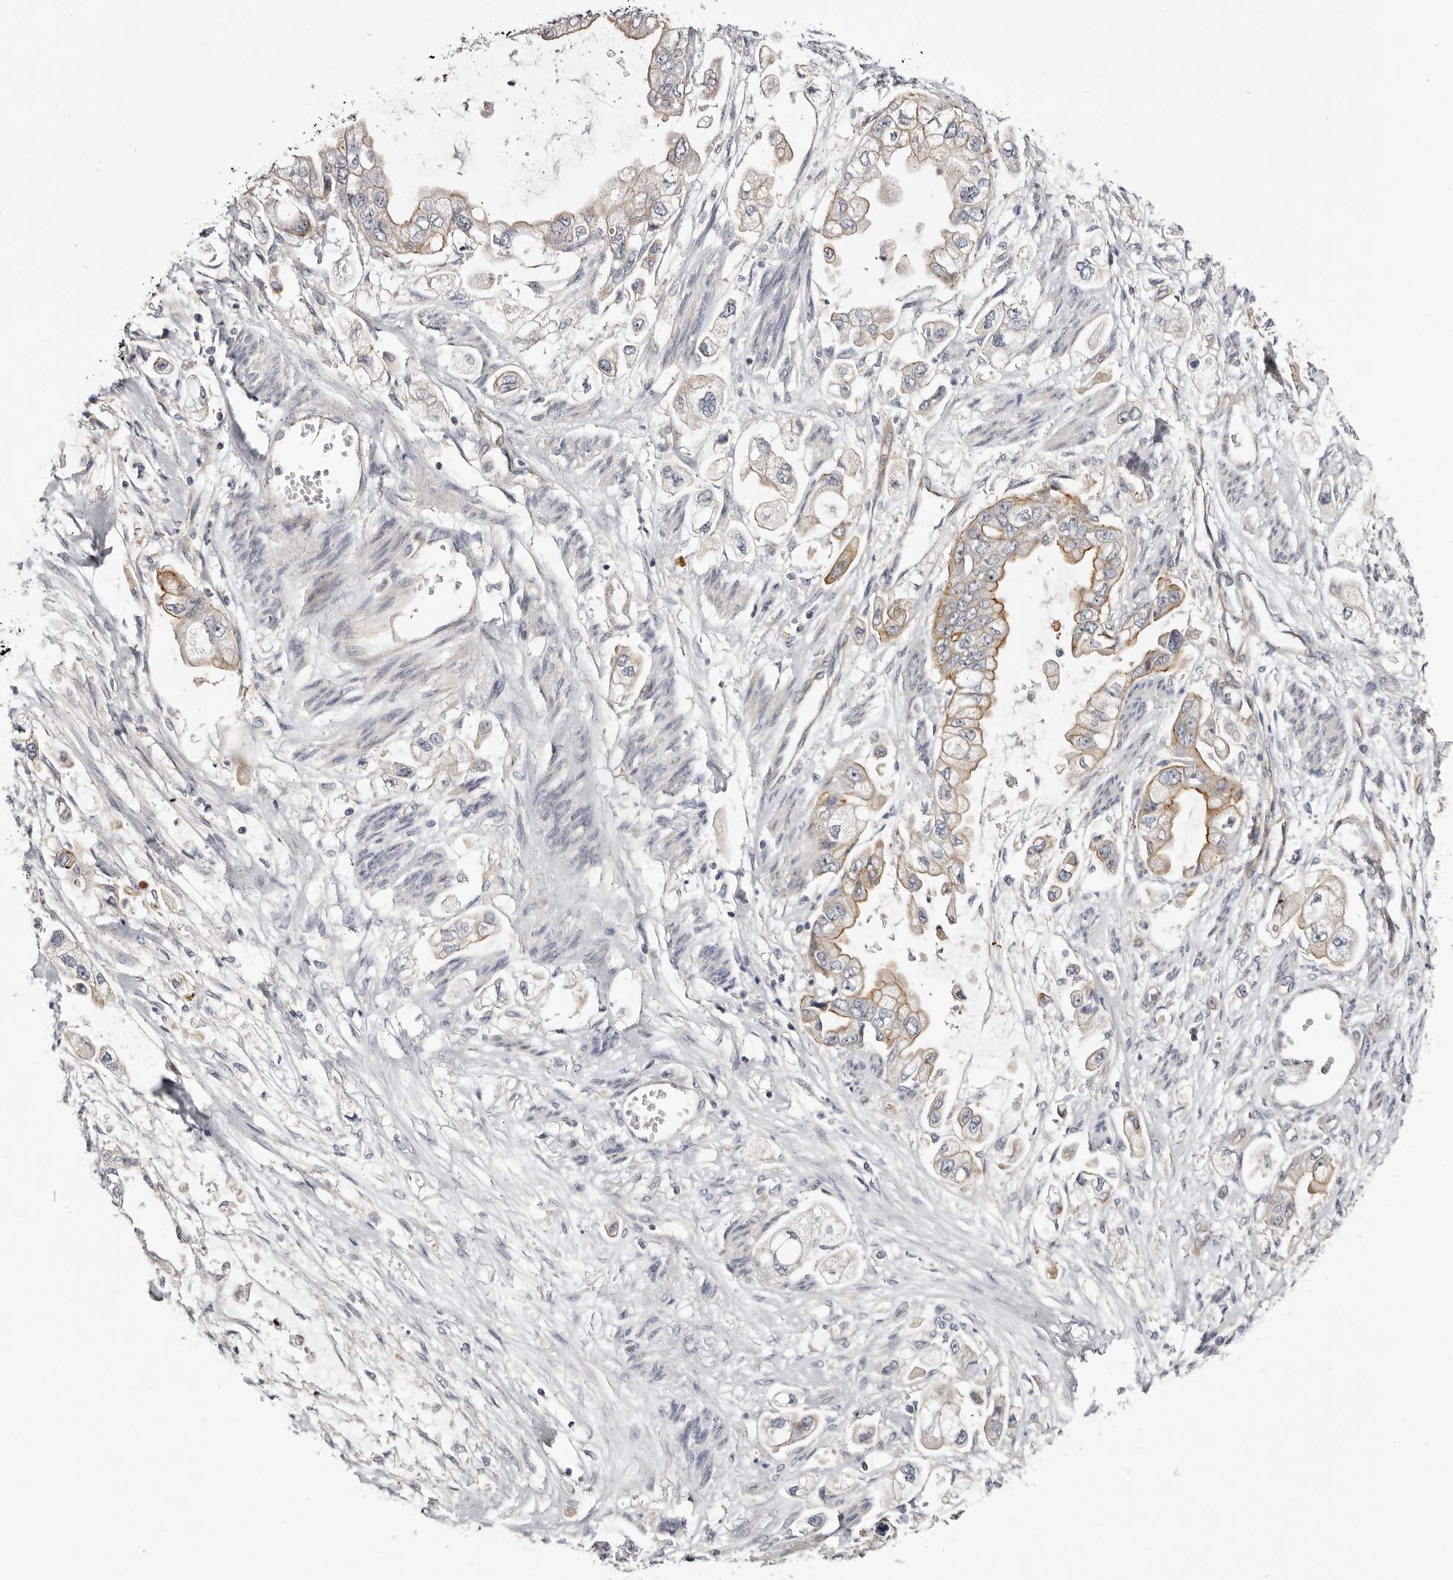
{"staining": {"intensity": "moderate", "quantity": "25%-75%", "location": "cytoplasmic/membranous"}, "tissue": "stomach cancer", "cell_type": "Tumor cells", "image_type": "cancer", "snomed": [{"axis": "morphology", "description": "Adenocarcinoma, NOS"}, {"axis": "topography", "description": "Stomach"}], "caption": "Tumor cells display medium levels of moderate cytoplasmic/membranous expression in approximately 25%-75% of cells in human stomach cancer (adenocarcinoma).", "gene": "PANK4", "patient": {"sex": "male", "age": 62}}